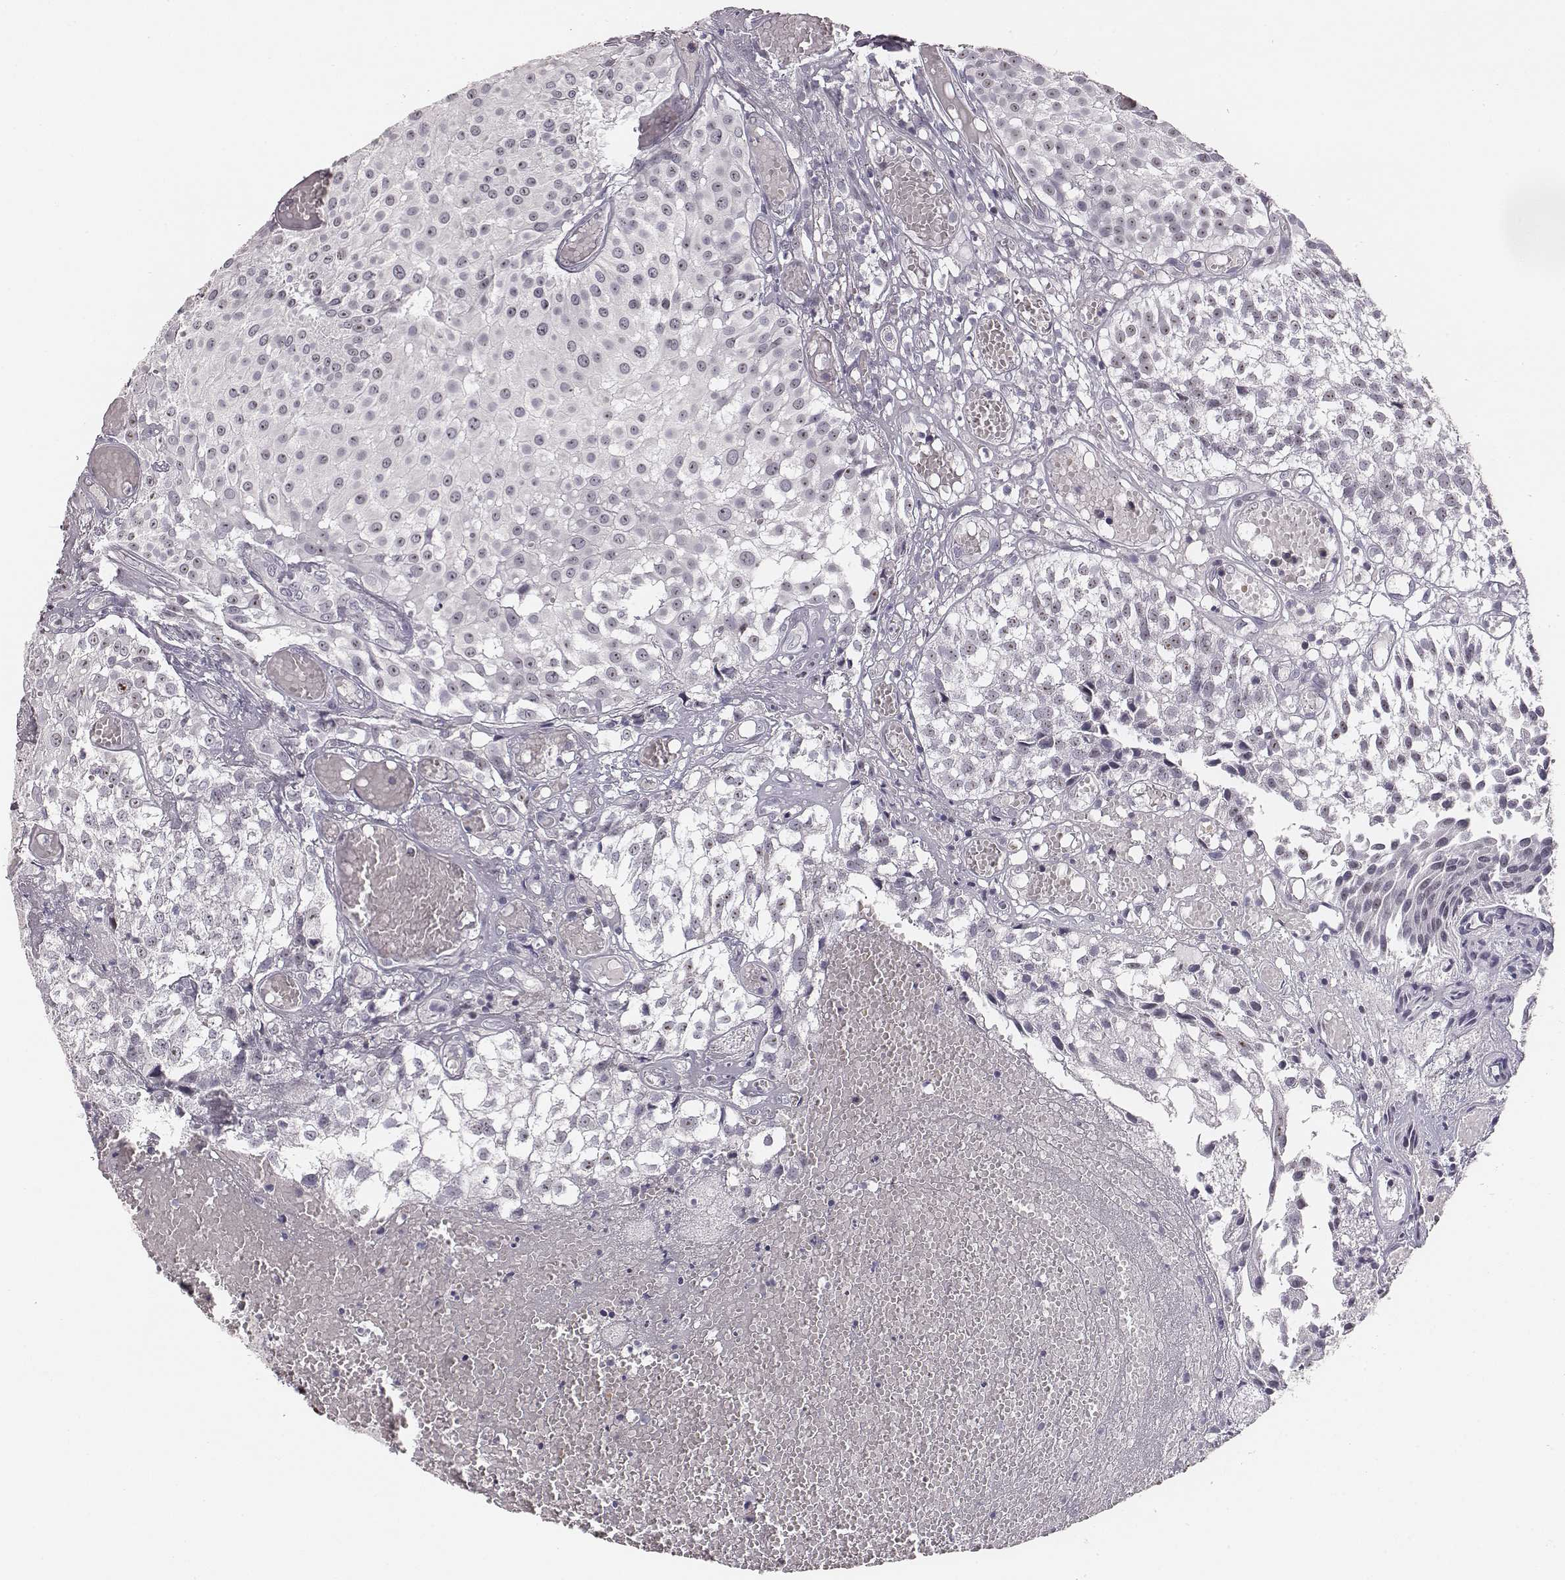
{"staining": {"intensity": "negative", "quantity": "none", "location": "none"}, "tissue": "urothelial cancer", "cell_type": "Tumor cells", "image_type": "cancer", "snomed": [{"axis": "morphology", "description": "Urothelial carcinoma, Low grade"}, {"axis": "topography", "description": "Urinary bladder"}], "caption": "IHC image of urothelial carcinoma (low-grade) stained for a protein (brown), which exhibits no staining in tumor cells.", "gene": "NIFK", "patient": {"sex": "male", "age": 79}}